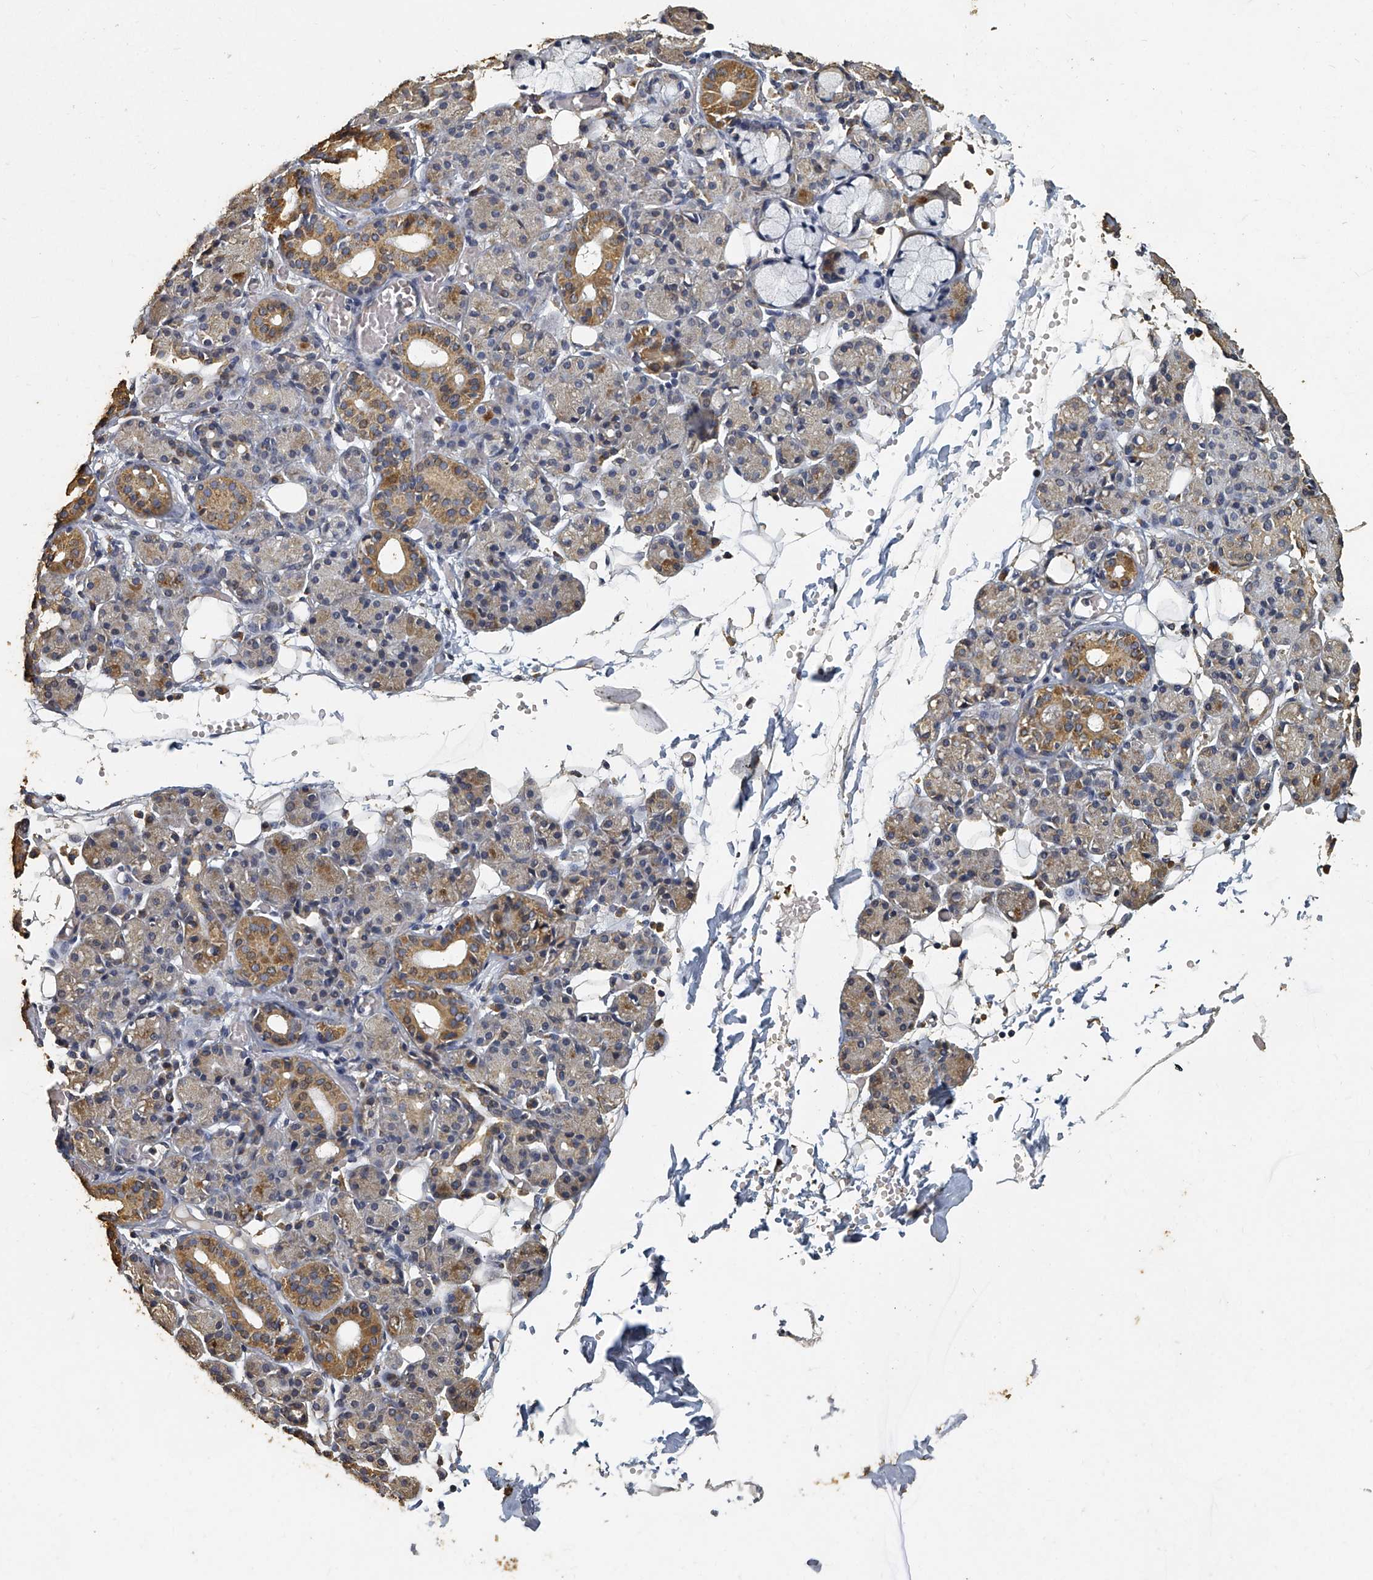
{"staining": {"intensity": "moderate", "quantity": "25%-75%", "location": "cytoplasmic/membranous"}, "tissue": "salivary gland", "cell_type": "Glandular cells", "image_type": "normal", "snomed": [{"axis": "morphology", "description": "Normal tissue, NOS"}, {"axis": "topography", "description": "Salivary gland"}], "caption": "Salivary gland was stained to show a protein in brown. There is medium levels of moderate cytoplasmic/membranous expression in about 25%-75% of glandular cells. (Brightfield microscopy of DAB IHC at high magnification).", "gene": "MRPL28", "patient": {"sex": "male", "age": 63}}